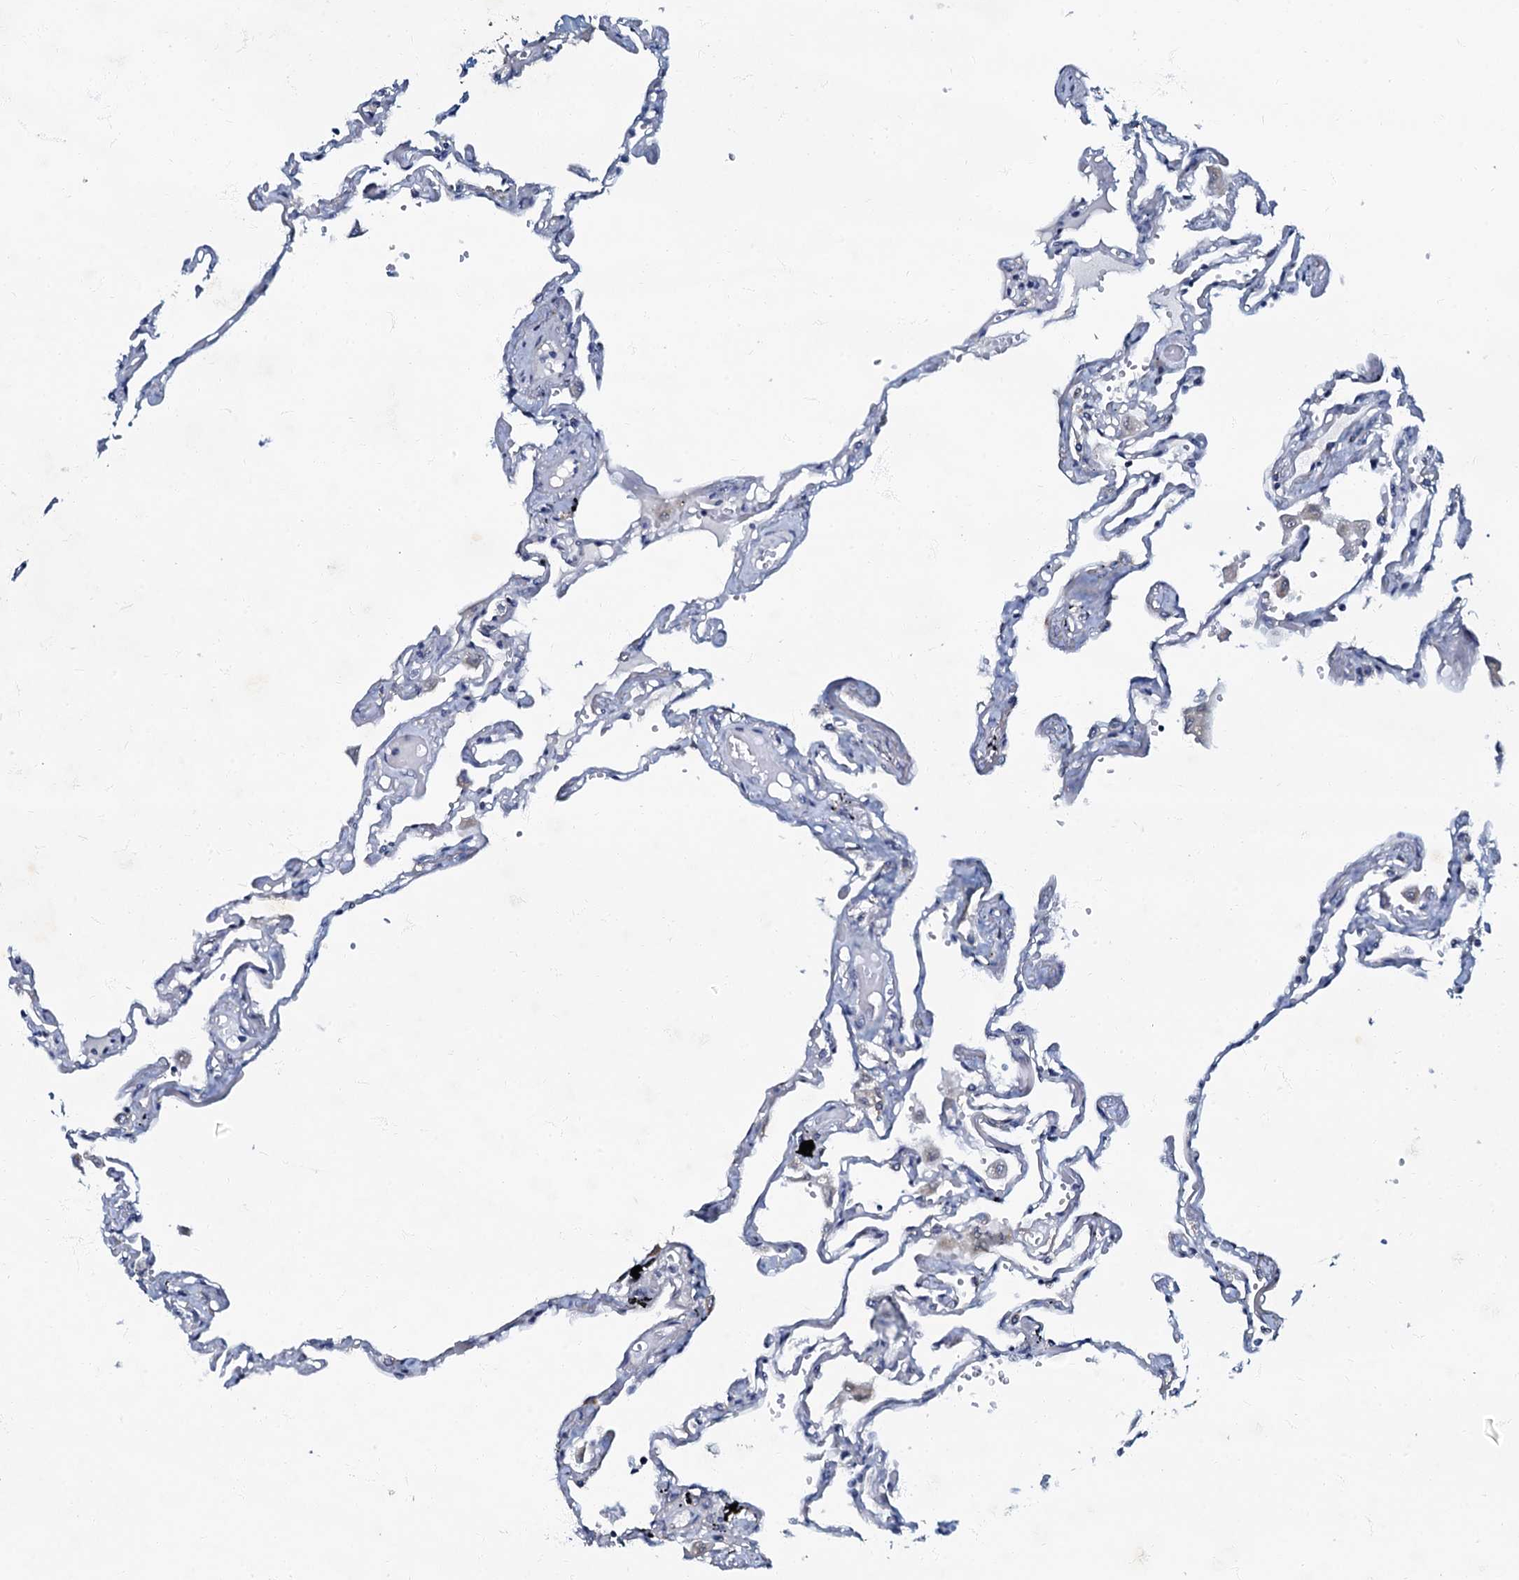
{"staining": {"intensity": "negative", "quantity": "none", "location": "none"}, "tissue": "lung", "cell_type": "Alveolar cells", "image_type": "normal", "snomed": [{"axis": "morphology", "description": "Normal tissue, NOS"}, {"axis": "topography", "description": "Lung"}], "caption": "Alveolar cells are negative for brown protein staining in normal lung. (IHC, brightfield microscopy, high magnification).", "gene": "MRPL51", "patient": {"sex": "female", "age": 67}}